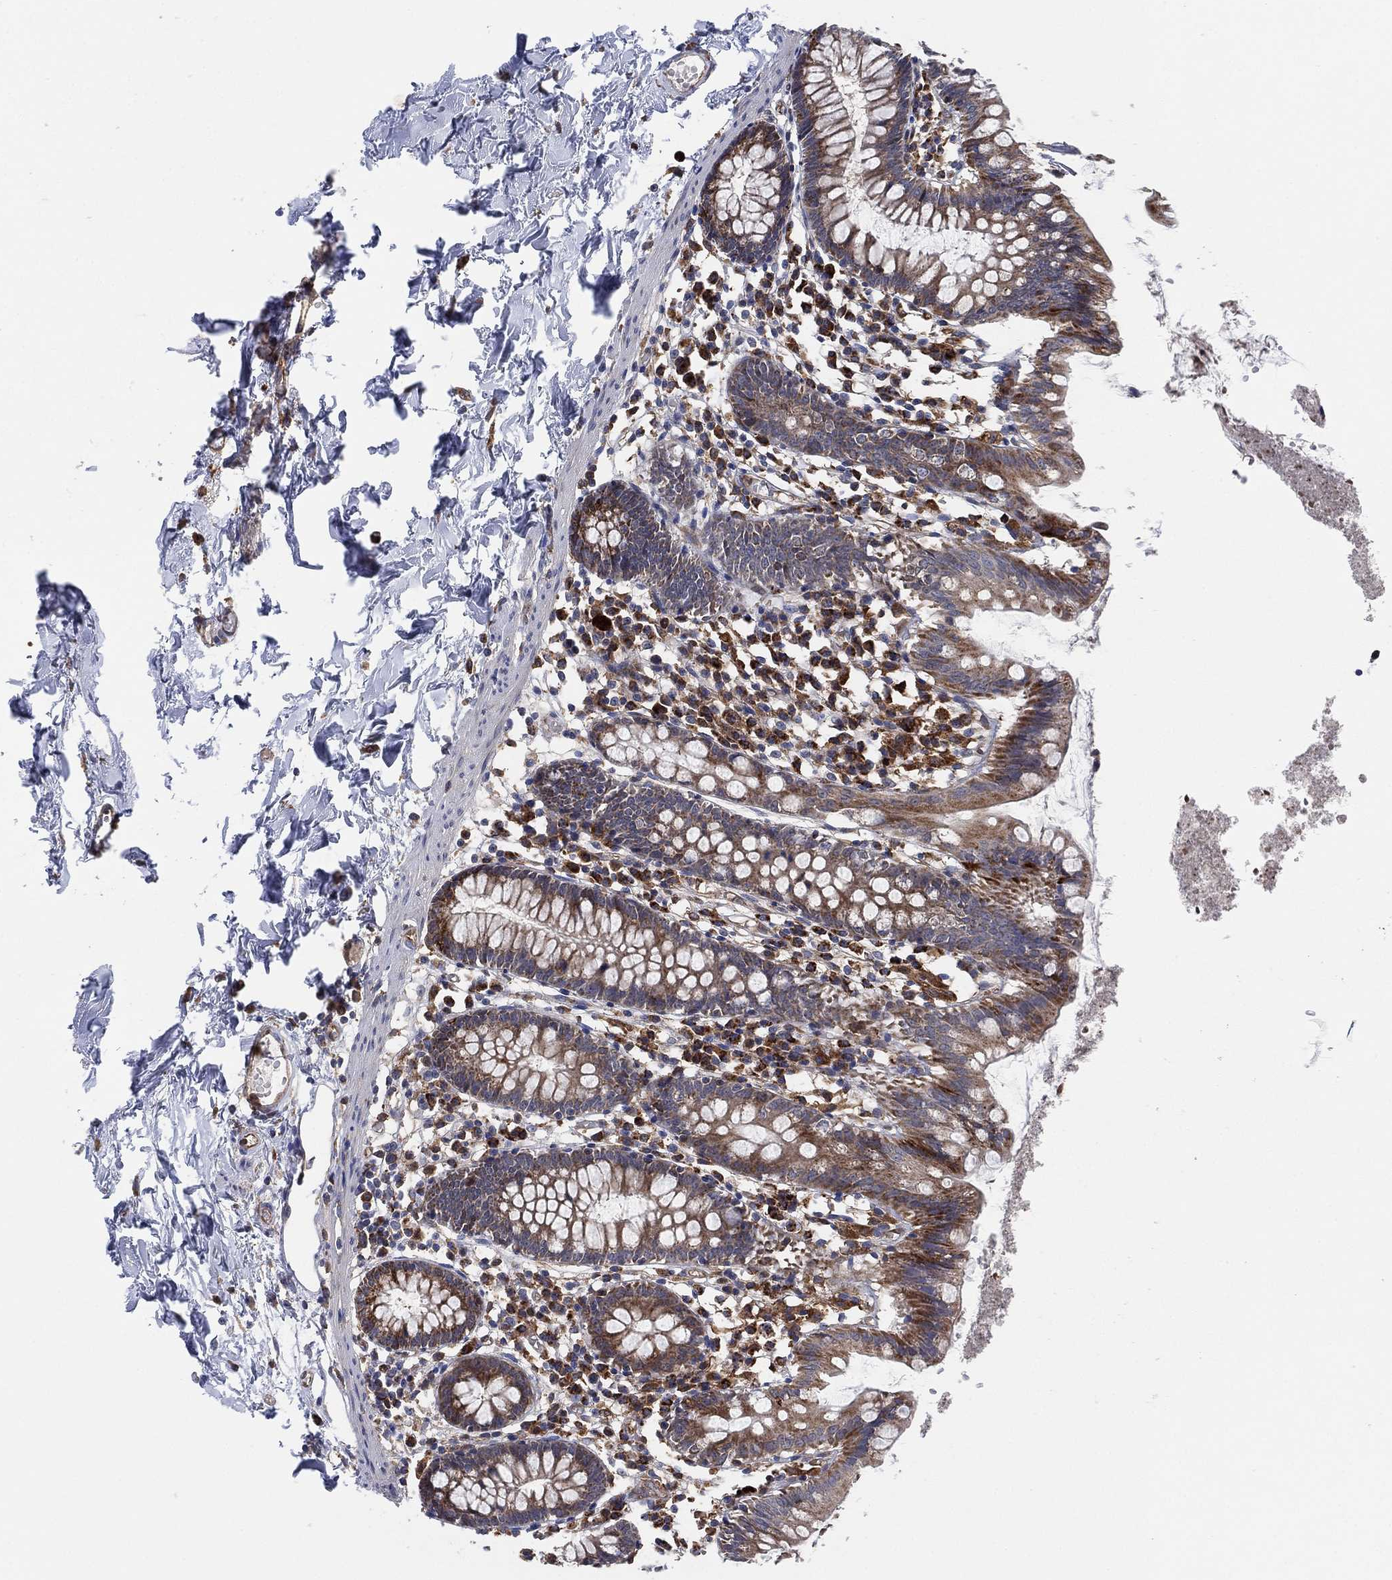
{"staining": {"intensity": "strong", "quantity": "<25%", "location": "cytoplasmic/membranous"}, "tissue": "small intestine", "cell_type": "Glandular cells", "image_type": "normal", "snomed": [{"axis": "morphology", "description": "Normal tissue, NOS"}, {"axis": "topography", "description": "Small intestine"}], "caption": "Human small intestine stained for a protein (brown) shows strong cytoplasmic/membranous positive positivity in approximately <25% of glandular cells.", "gene": "FES", "patient": {"sex": "female", "age": 90}}